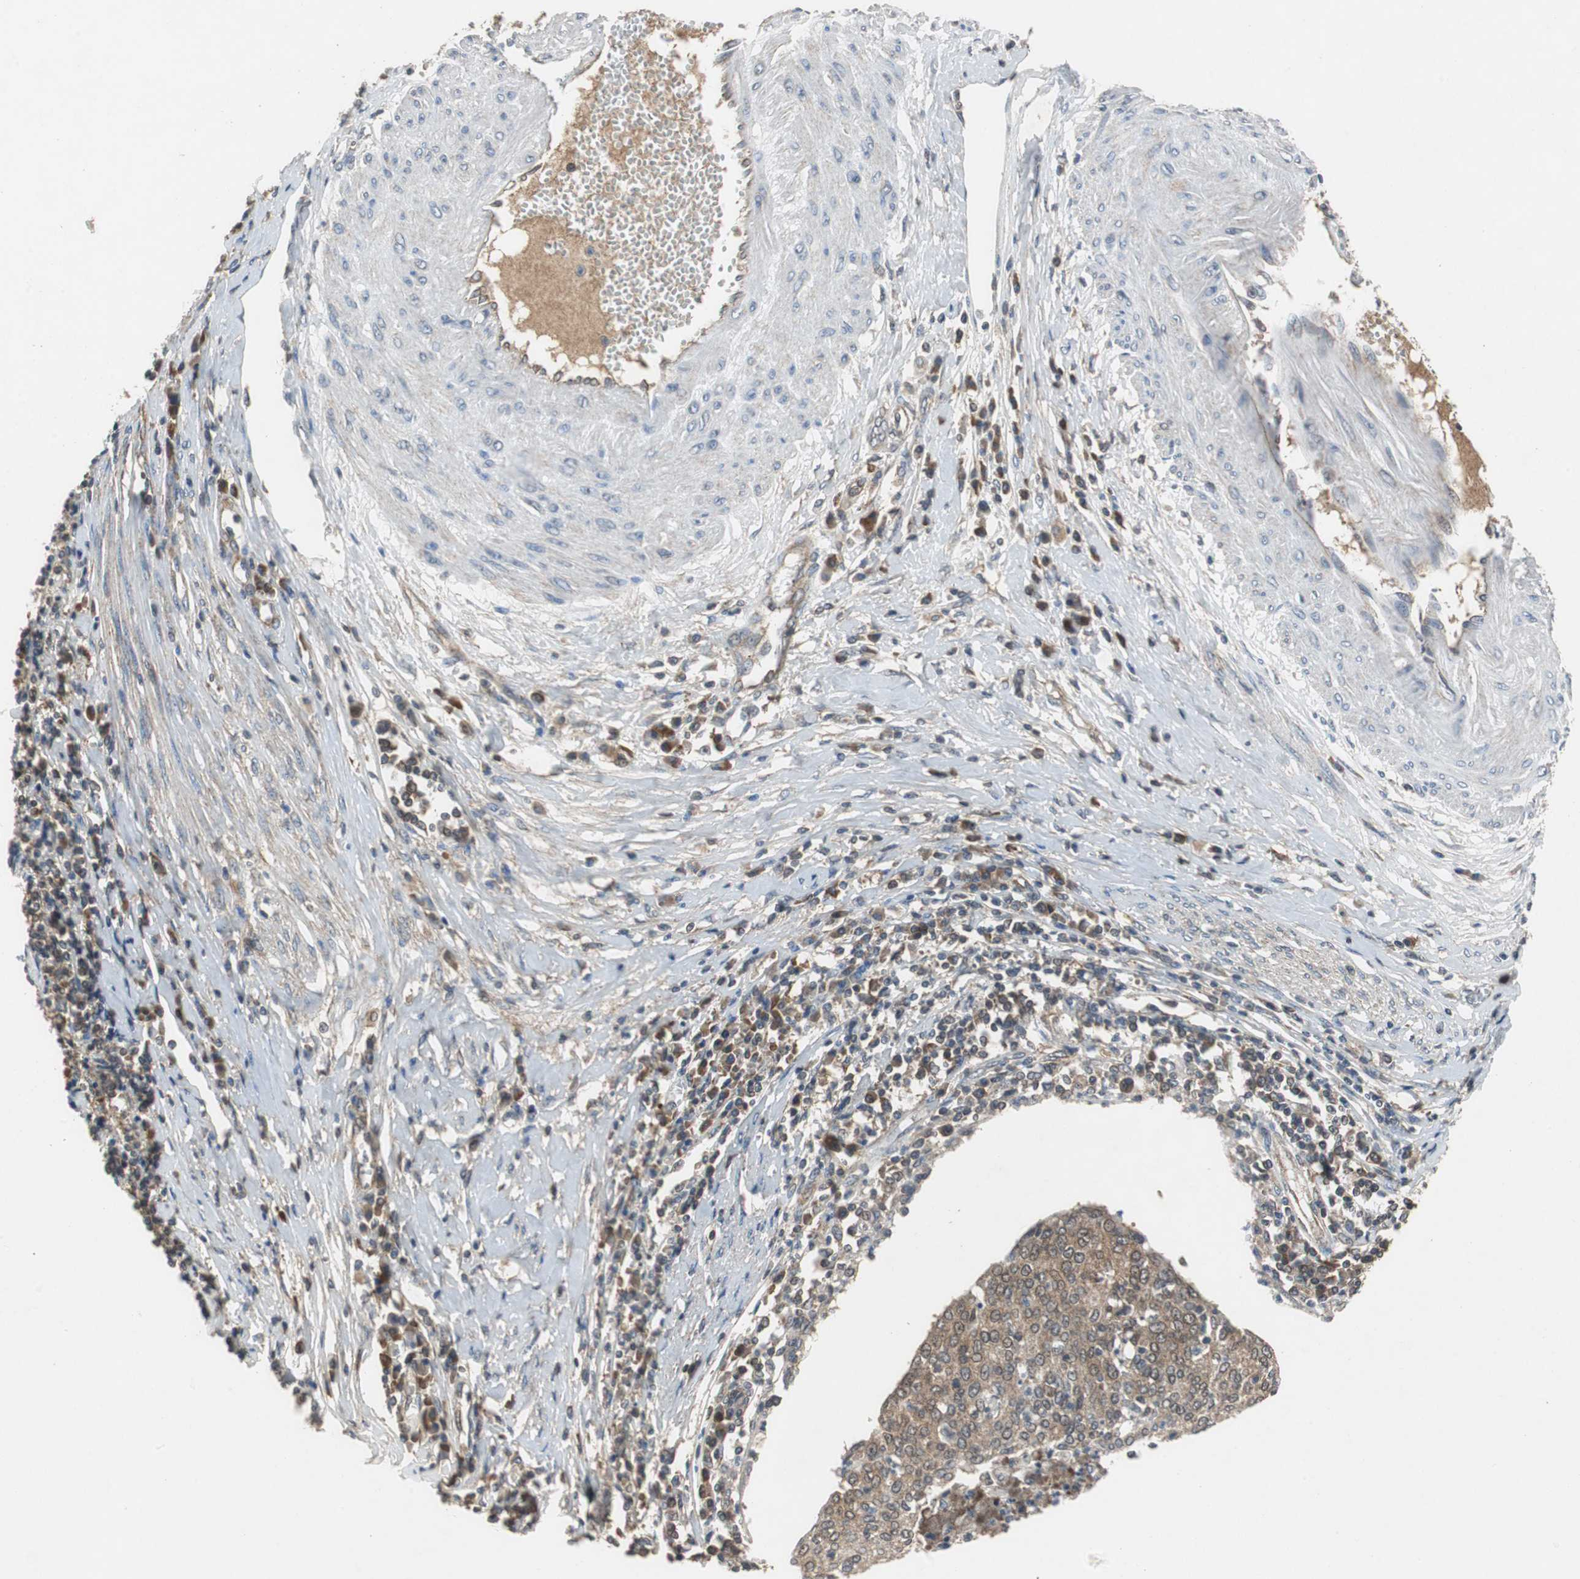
{"staining": {"intensity": "moderate", "quantity": ">75%", "location": "cytoplasmic/membranous"}, "tissue": "cervical cancer", "cell_type": "Tumor cells", "image_type": "cancer", "snomed": [{"axis": "morphology", "description": "Squamous cell carcinoma, NOS"}, {"axis": "topography", "description": "Cervix"}], "caption": "This micrograph demonstrates cervical cancer (squamous cell carcinoma) stained with immunohistochemistry to label a protein in brown. The cytoplasmic/membranous of tumor cells show moderate positivity for the protein. Nuclei are counter-stained blue.", "gene": "VBP1", "patient": {"sex": "female", "age": 40}}